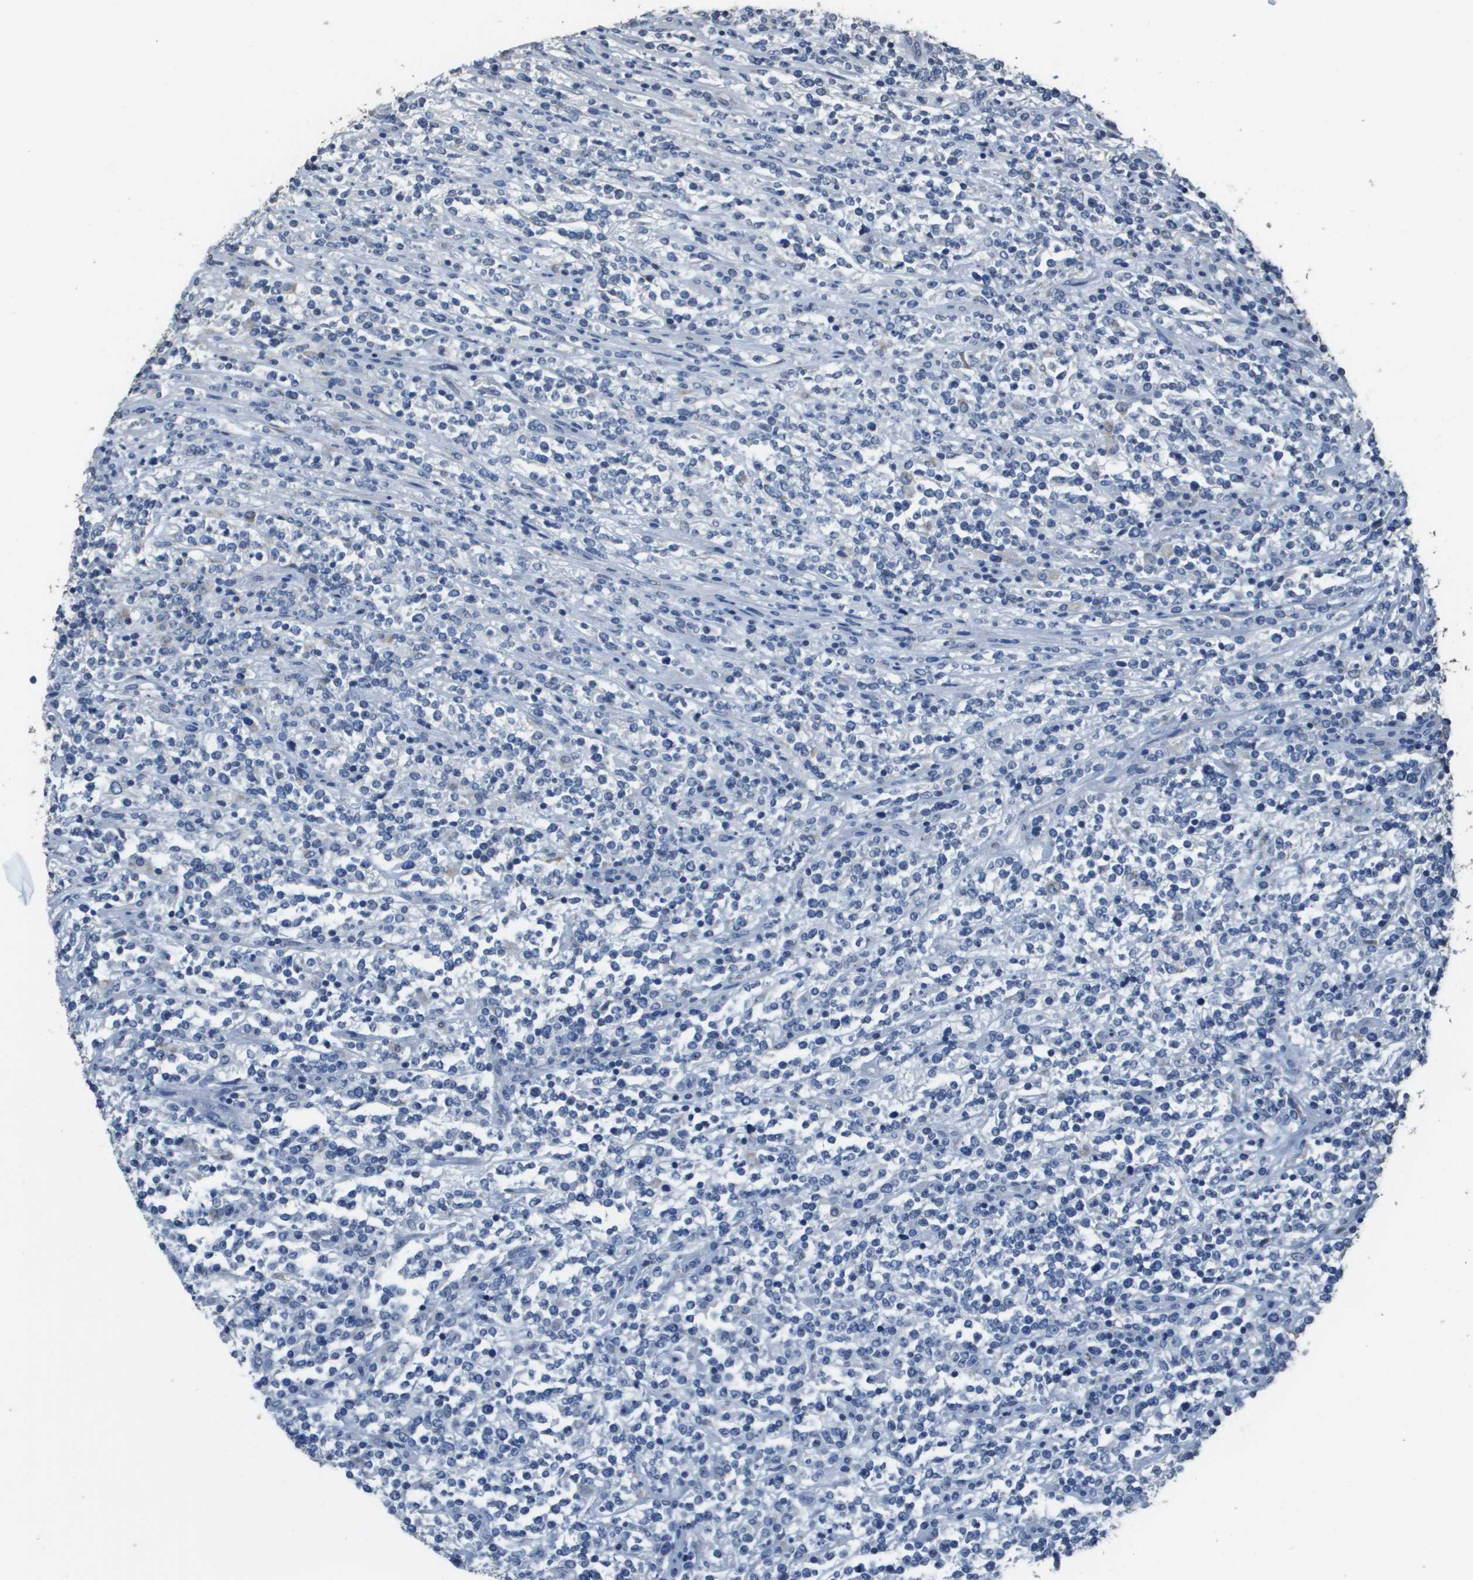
{"staining": {"intensity": "negative", "quantity": "none", "location": "none"}, "tissue": "lymphoma", "cell_type": "Tumor cells", "image_type": "cancer", "snomed": [{"axis": "morphology", "description": "Malignant lymphoma, non-Hodgkin's type, High grade"}, {"axis": "topography", "description": "Soft tissue"}], "caption": "There is no significant expression in tumor cells of malignant lymphoma, non-Hodgkin's type (high-grade). Nuclei are stained in blue.", "gene": "MT3", "patient": {"sex": "male", "age": 18}}